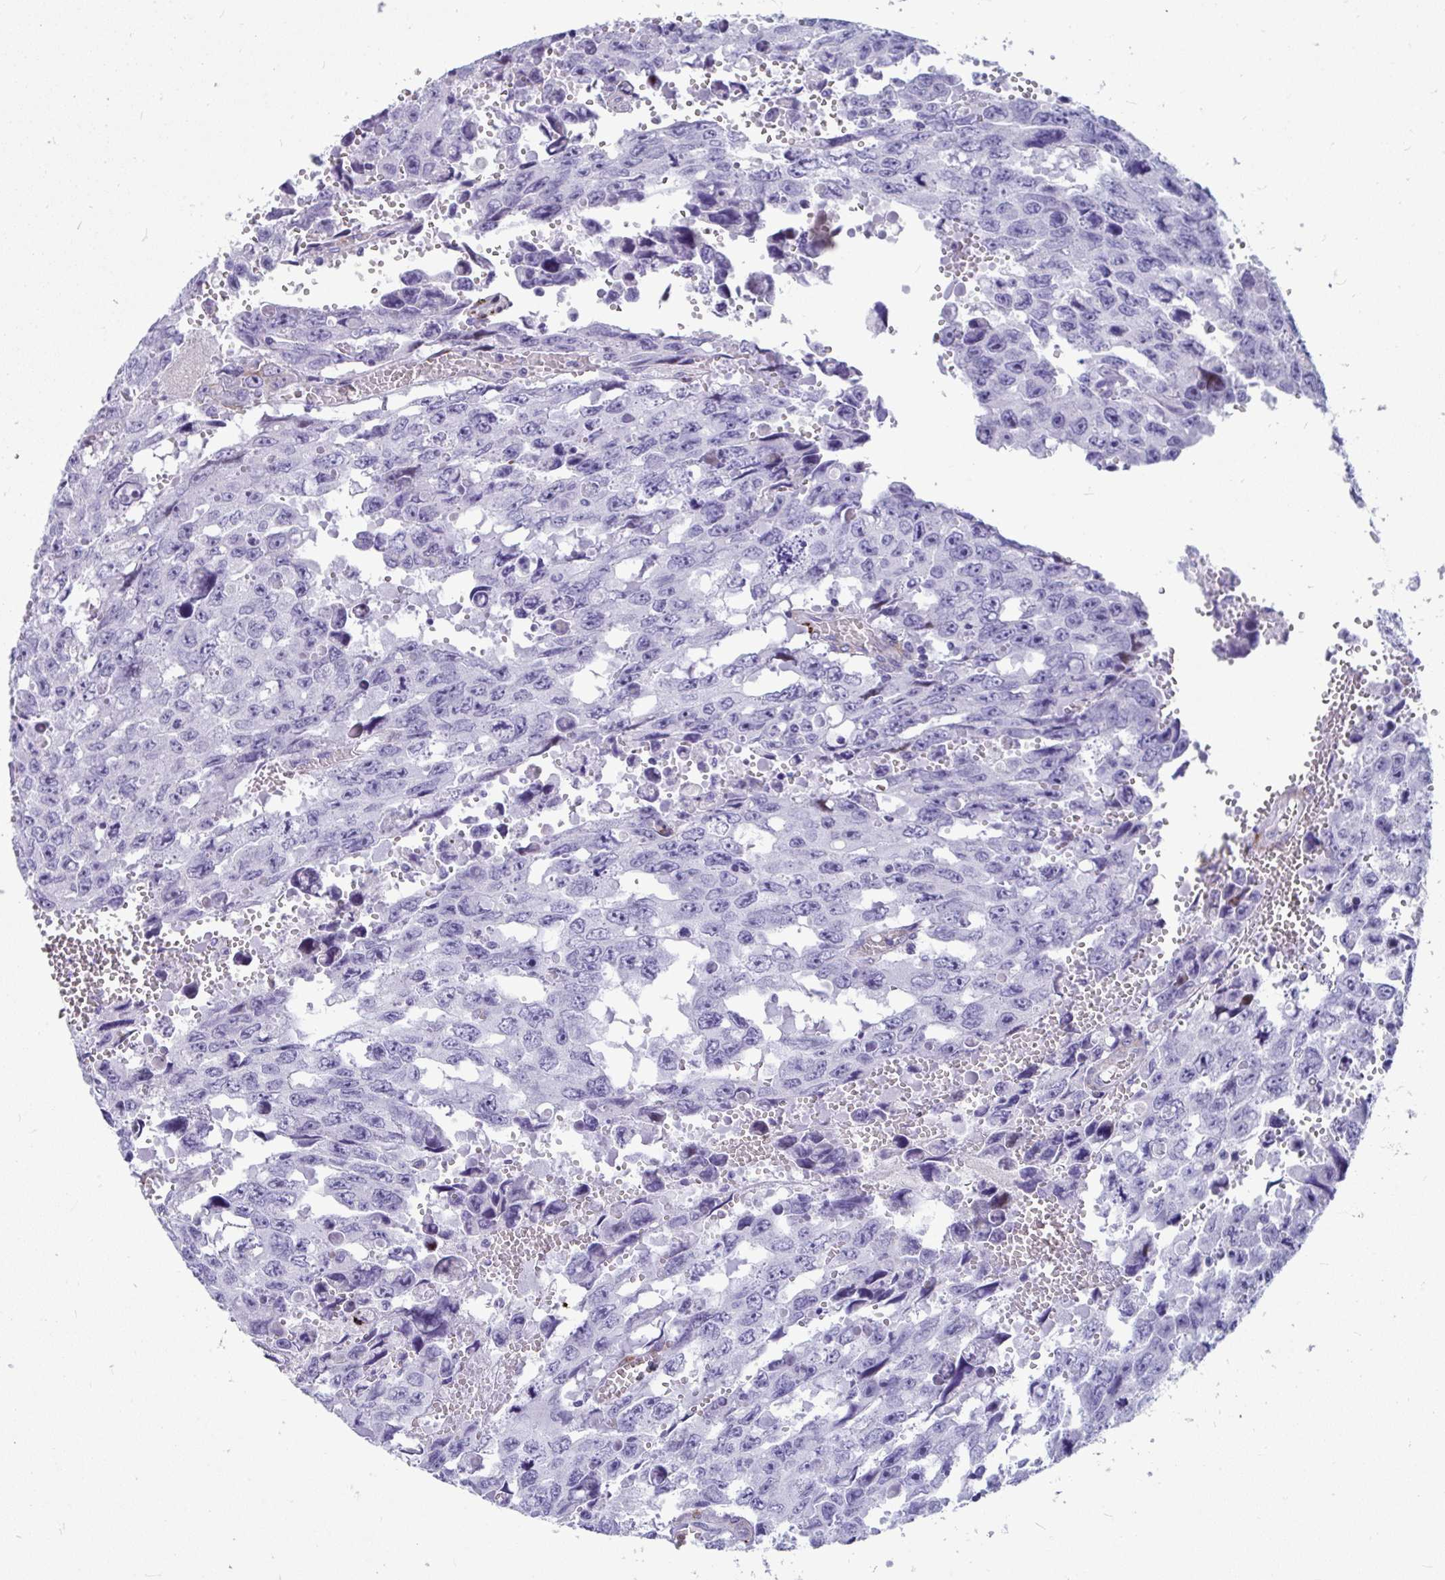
{"staining": {"intensity": "negative", "quantity": "none", "location": "none"}, "tissue": "testis cancer", "cell_type": "Tumor cells", "image_type": "cancer", "snomed": [{"axis": "morphology", "description": "Seminoma, NOS"}, {"axis": "topography", "description": "Testis"}], "caption": "This photomicrograph is of testis seminoma stained with IHC to label a protein in brown with the nuclei are counter-stained blue. There is no staining in tumor cells.", "gene": "GRXCR2", "patient": {"sex": "male", "age": 26}}